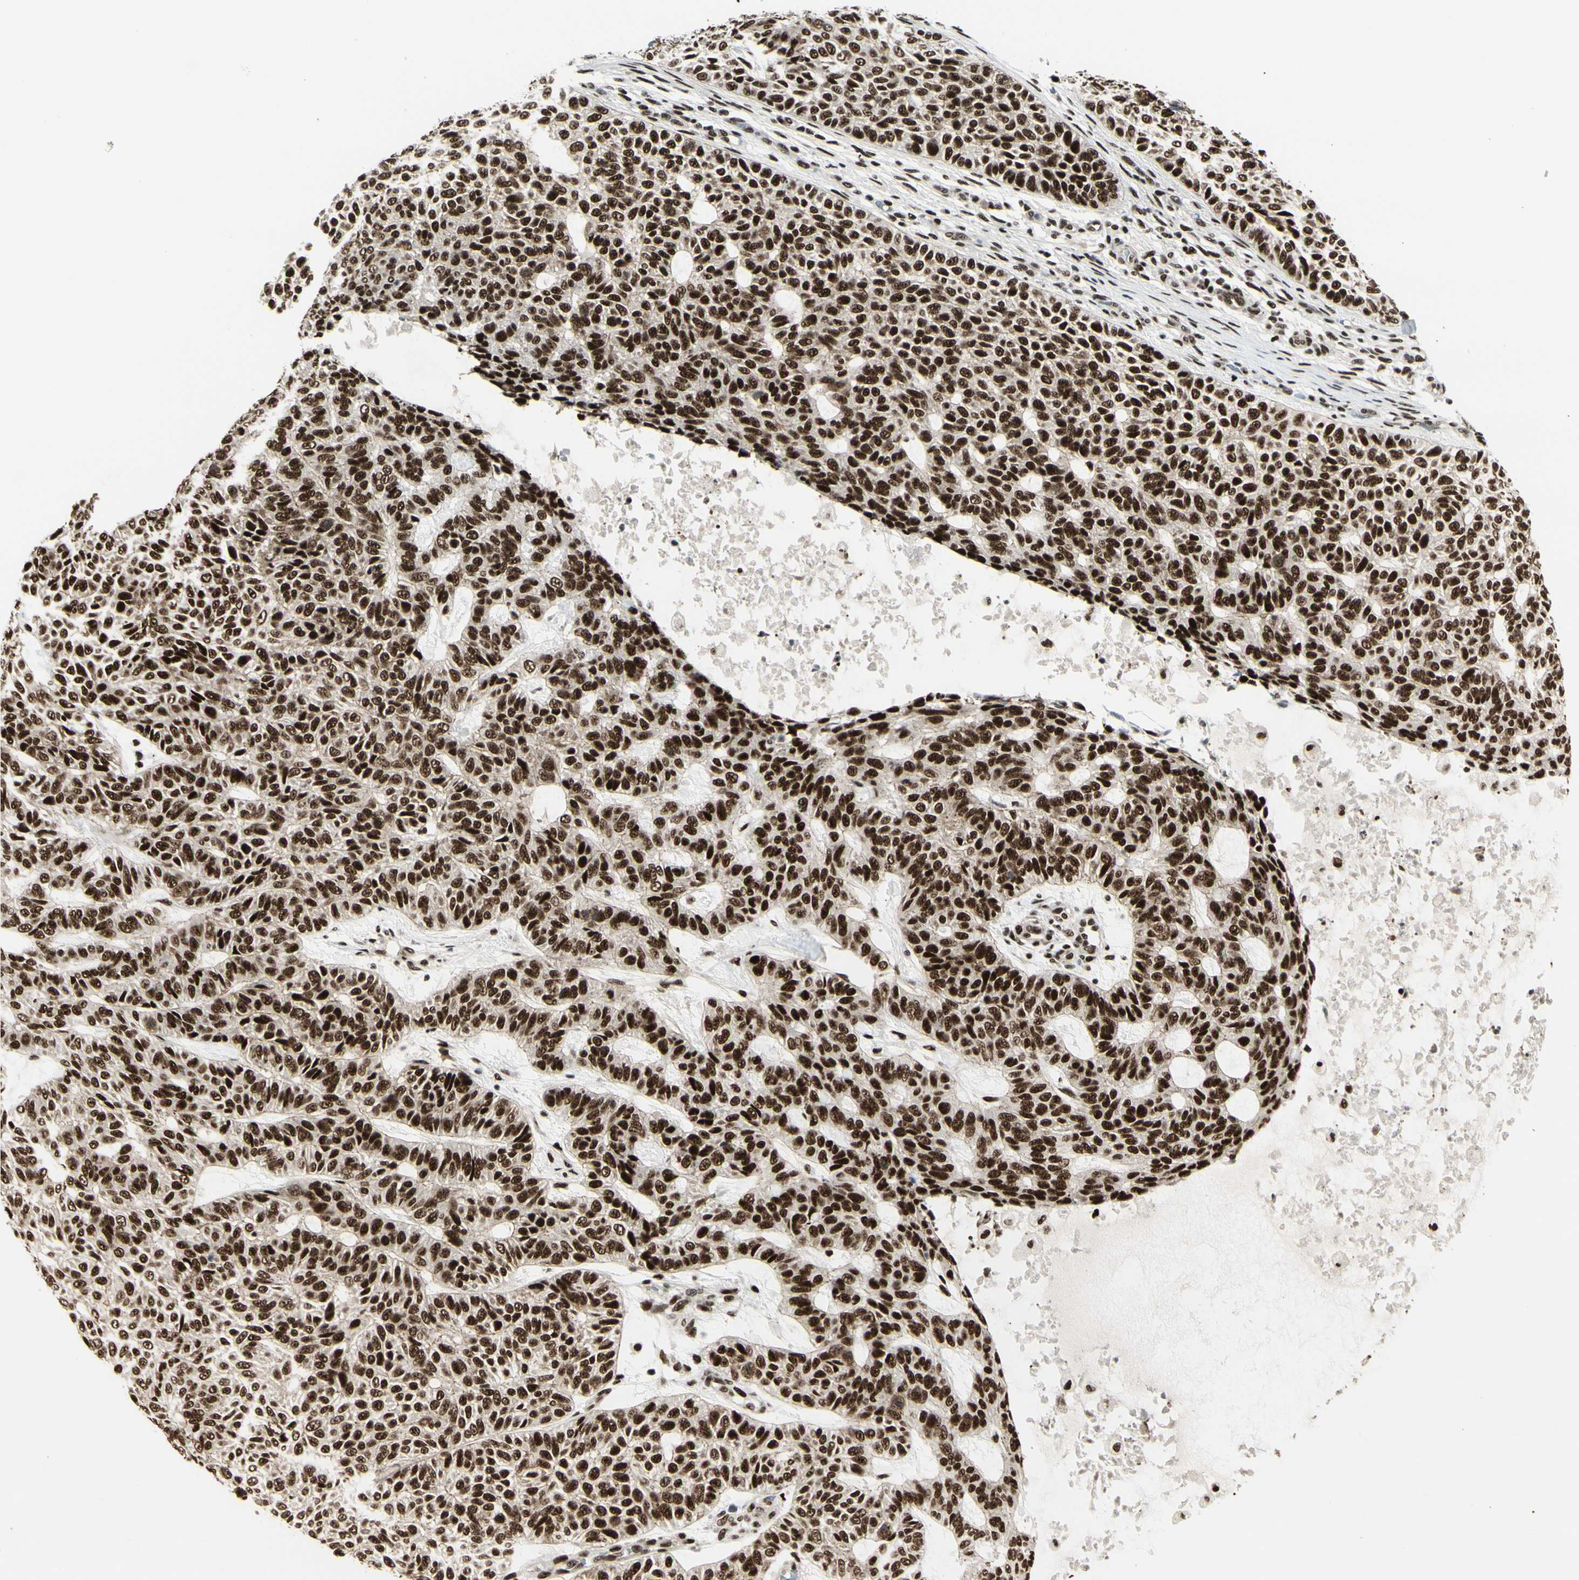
{"staining": {"intensity": "strong", "quantity": ">75%", "location": "nuclear"}, "tissue": "skin cancer", "cell_type": "Tumor cells", "image_type": "cancer", "snomed": [{"axis": "morphology", "description": "Basal cell carcinoma"}, {"axis": "topography", "description": "Skin"}], "caption": "Immunohistochemistry (IHC) histopathology image of skin basal cell carcinoma stained for a protein (brown), which shows high levels of strong nuclear positivity in about >75% of tumor cells.", "gene": "HEXIM1", "patient": {"sex": "male", "age": 87}}